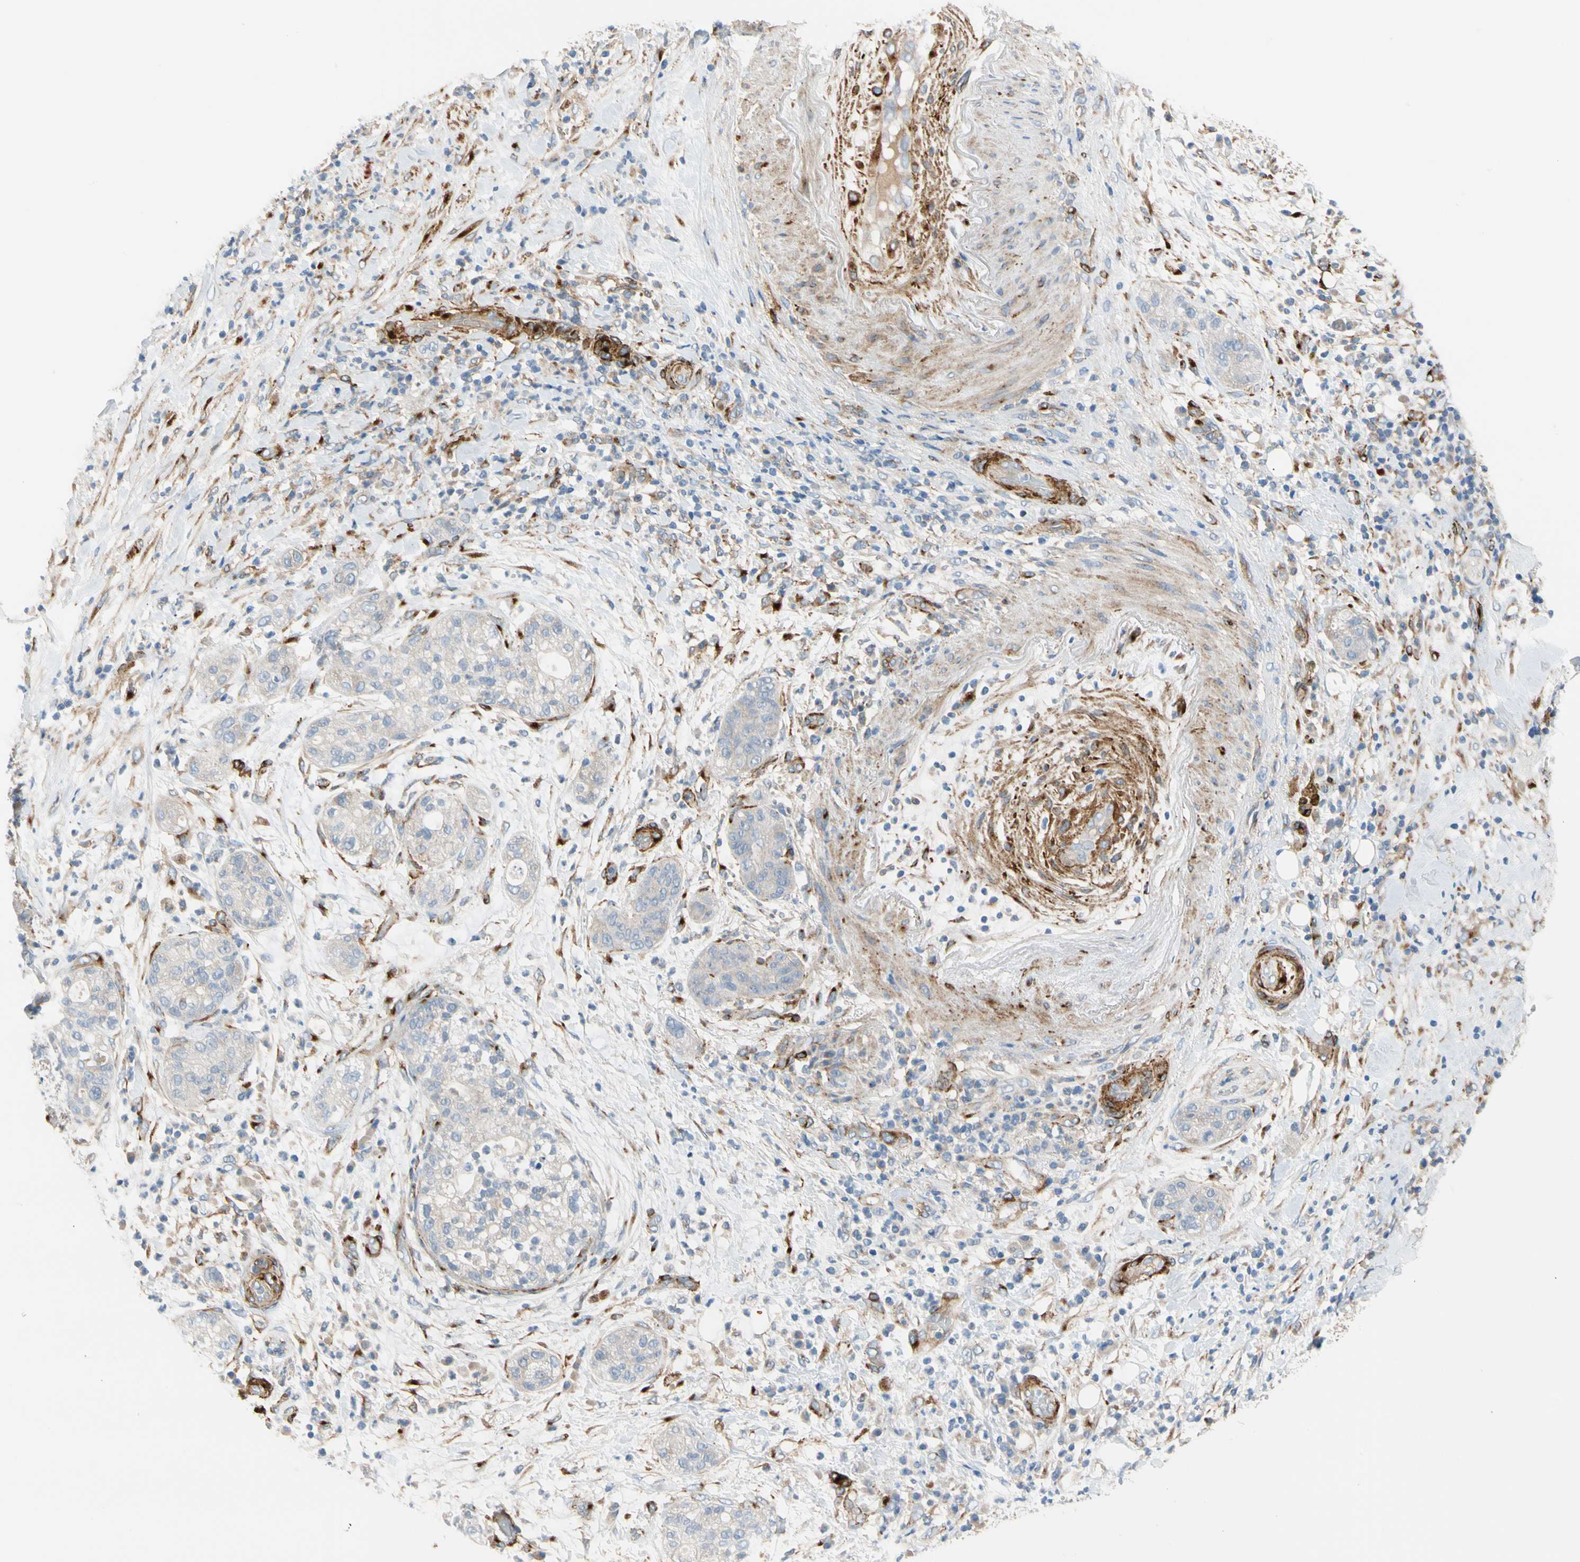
{"staining": {"intensity": "negative", "quantity": "none", "location": "none"}, "tissue": "pancreatic cancer", "cell_type": "Tumor cells", "image_type": "cancer", "snomed": [{"axis": "morphology", "description": "Adenocarcinoma, NOS"}, {"axis": "topography", "description": "Pancreas"}], "caption": "This is a micrograph of IHC staining of adenocarcinoma (pancreatic), which shows no positivity in tumor cells. (DAB (3,3'-diaminobenzidine) immunohistochemistry visualized using brightfield microscopy, high magnification).", "gene": "ENTREP3", "patient": {"sex": "female", "age": 78}}